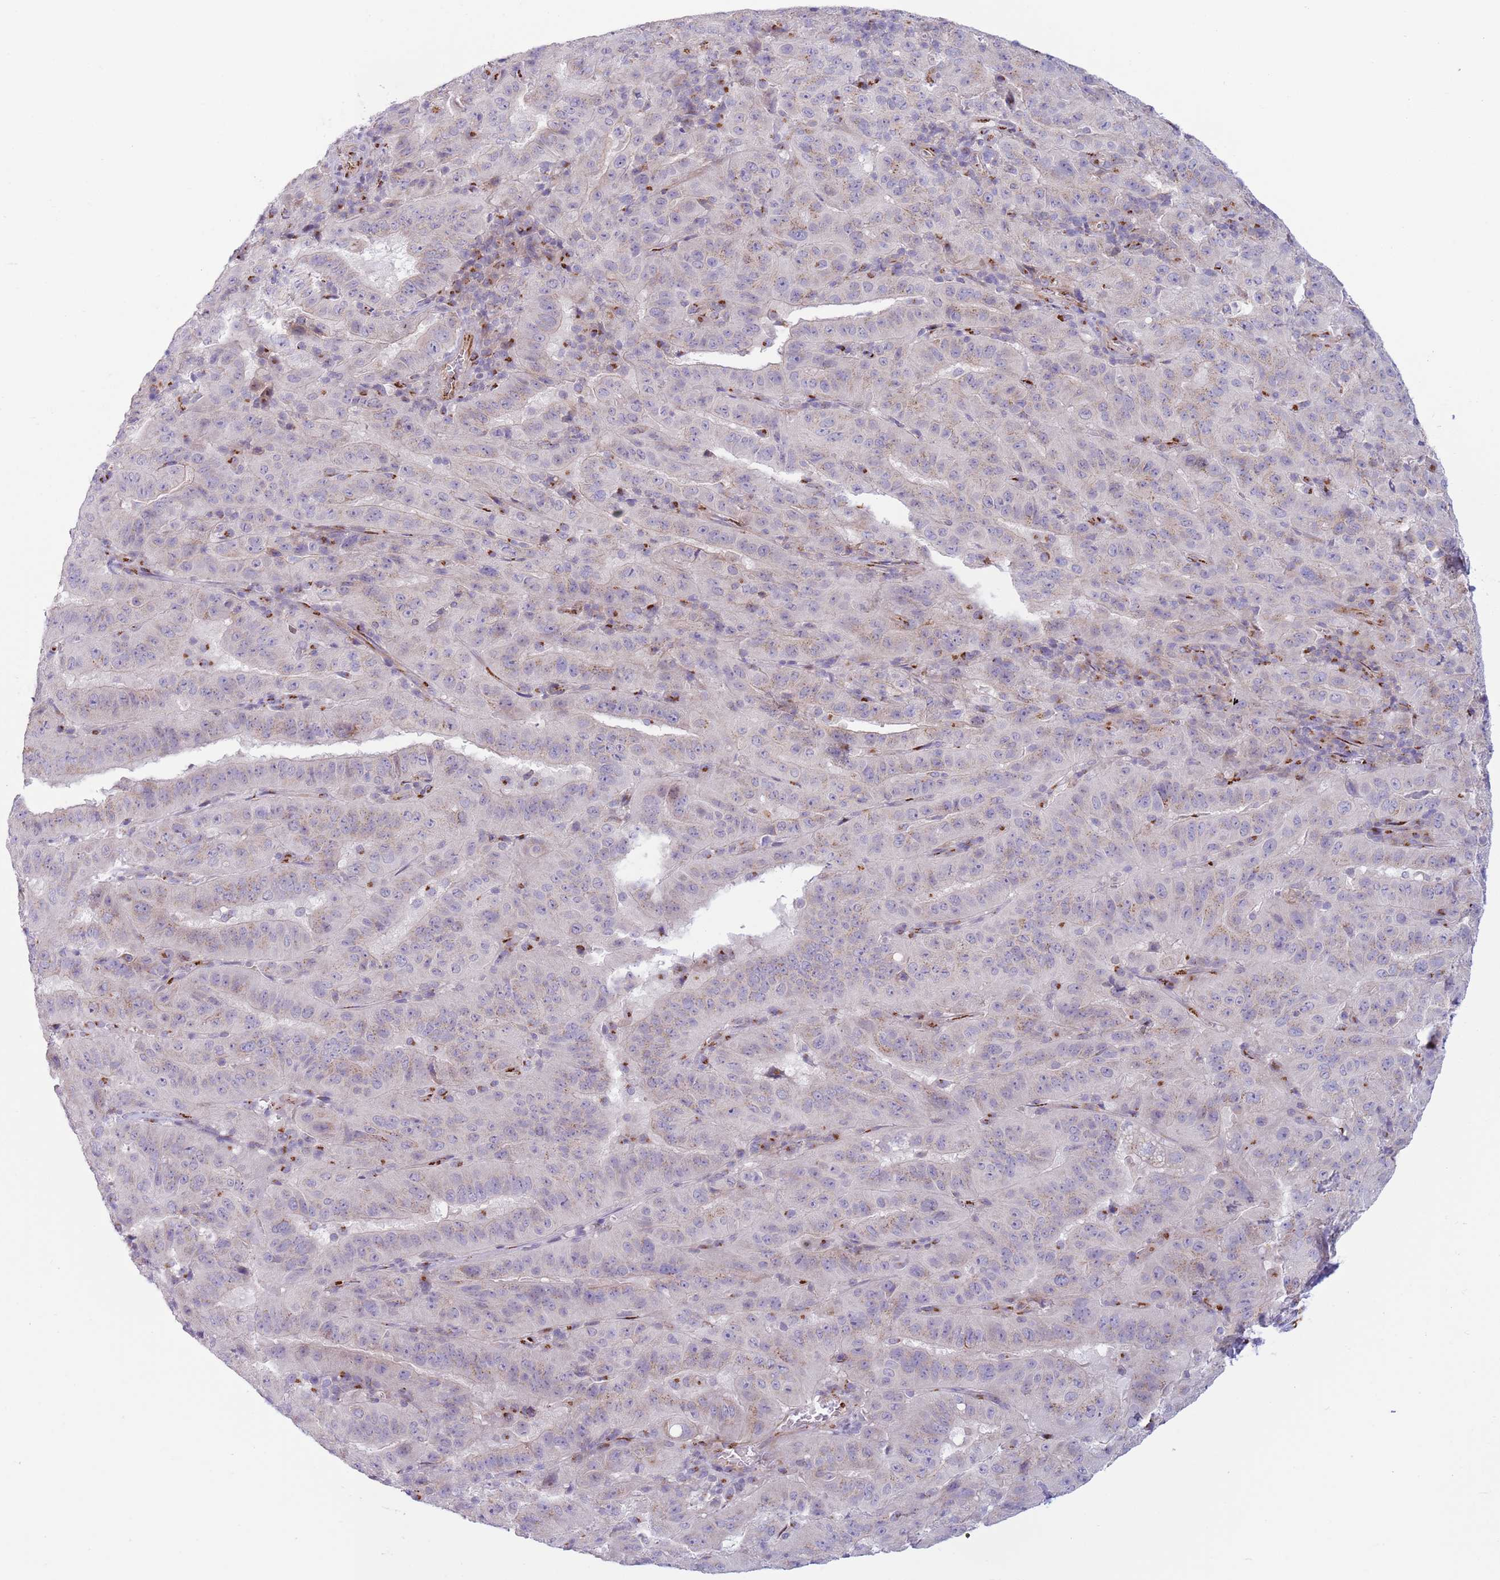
{"staining": {"intensity": "negative", "quantity": "none", "location": "none"}, "tissue": "pancreatic cancer", "cell_type": "Tumor cells", "image_type": "cancer", "snomed": [{"axis": "morphology", "description": "Adenocarcinoma, NOS"}, {"axis": "topography", "description": "Pancreas"}], "caption": "A micrograph of pancreatic adenocarcinoma stained for a protein demonstrates no brown staining in tumor cells.", "gene": "C20orf96", "patient": {"sex": "male", "age": 63}}